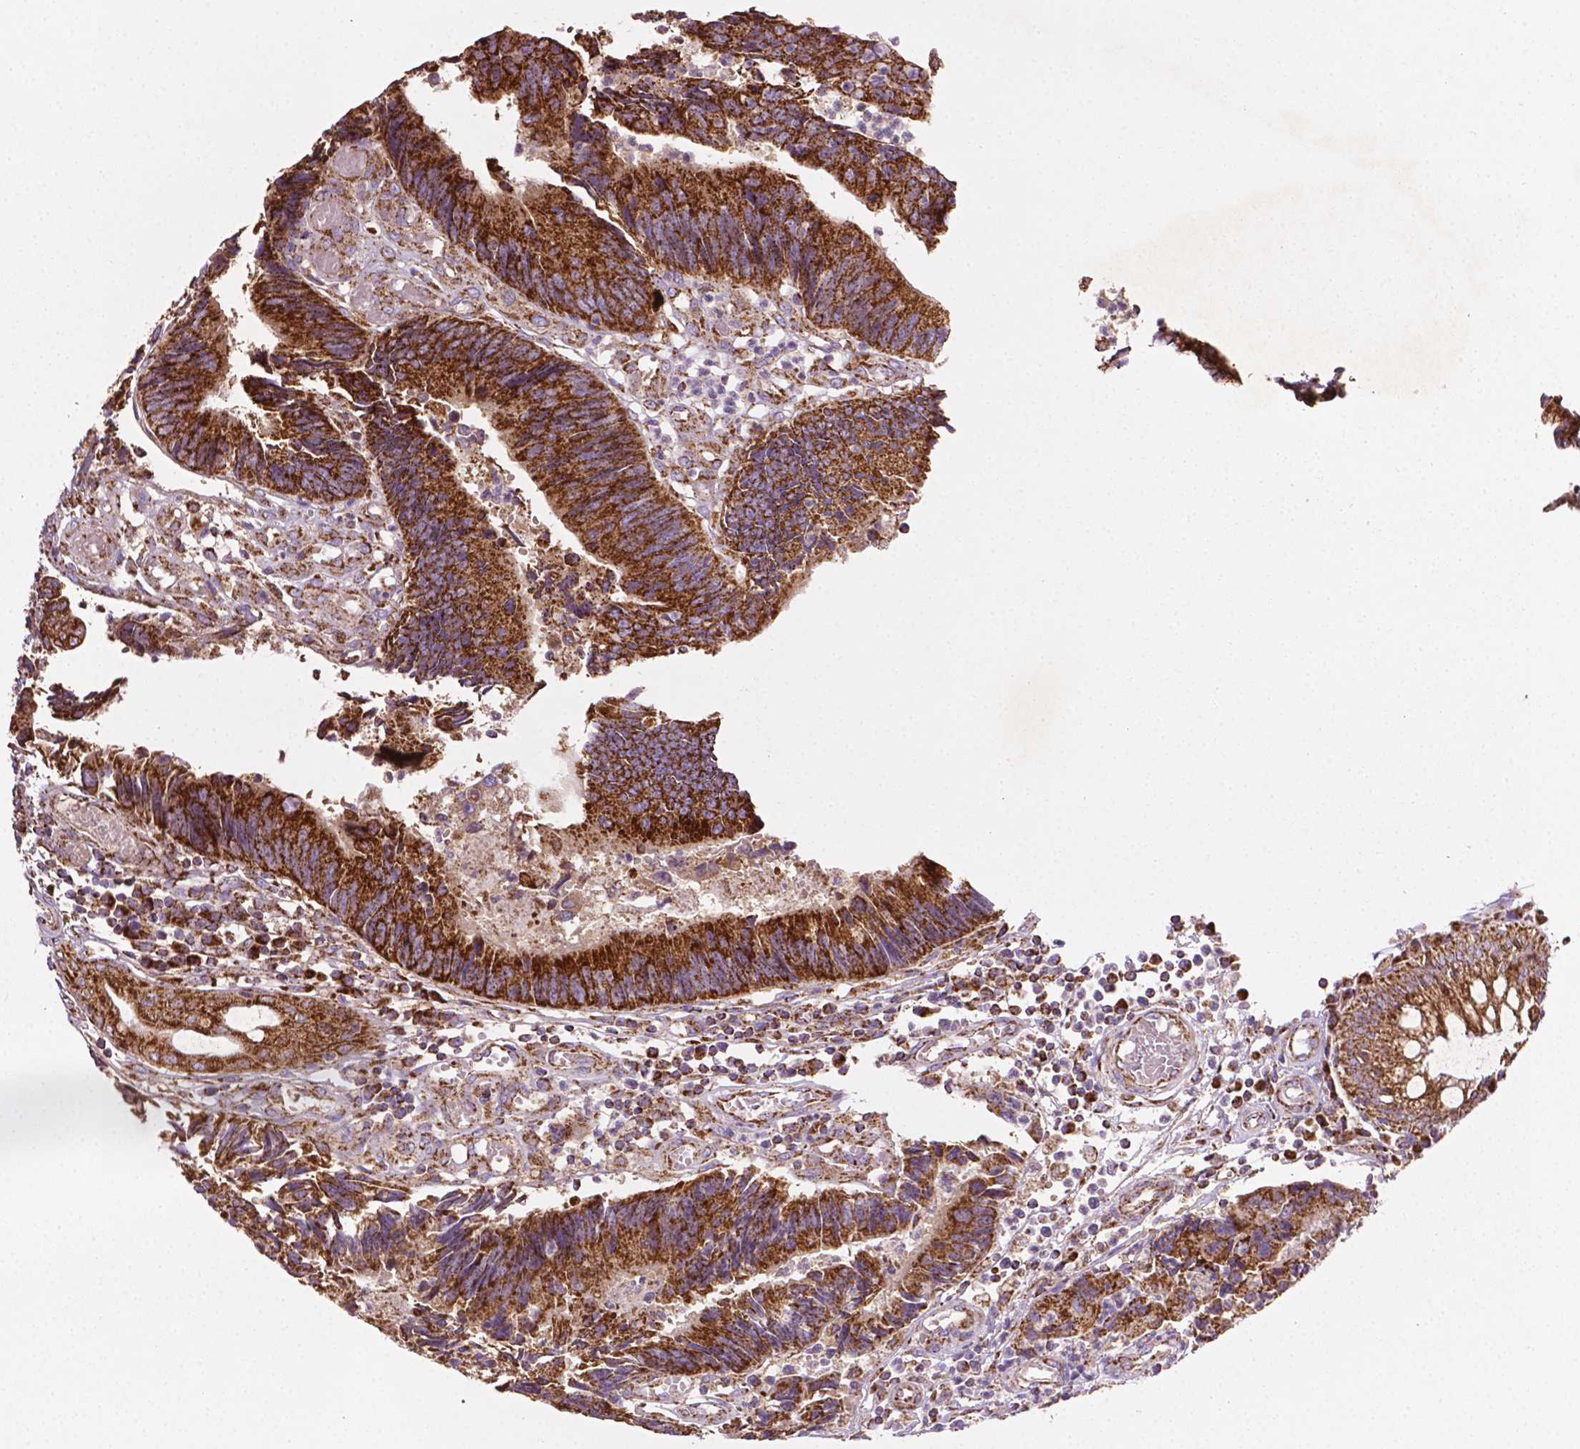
{"staining": {"intensity": "strong", "quantity": ">75%", "location": "cytoplasmic/membranous"}, "tissue": "colorectal cancer", "cell_type": "Tumor cells", "image_type": "cancer", "snomed": [{"axis": "morphology", "description": "Adenocarcinoma, NOS"}, {"axis": "topography", "description": "Colon"}], "caption": "A brown stain labels strong cytoplasmic/membranous expression of a protein in colorectal cancer tumor cells.", "gene": "ILVBL", "patient": {"sex": "female", "age": 67}}